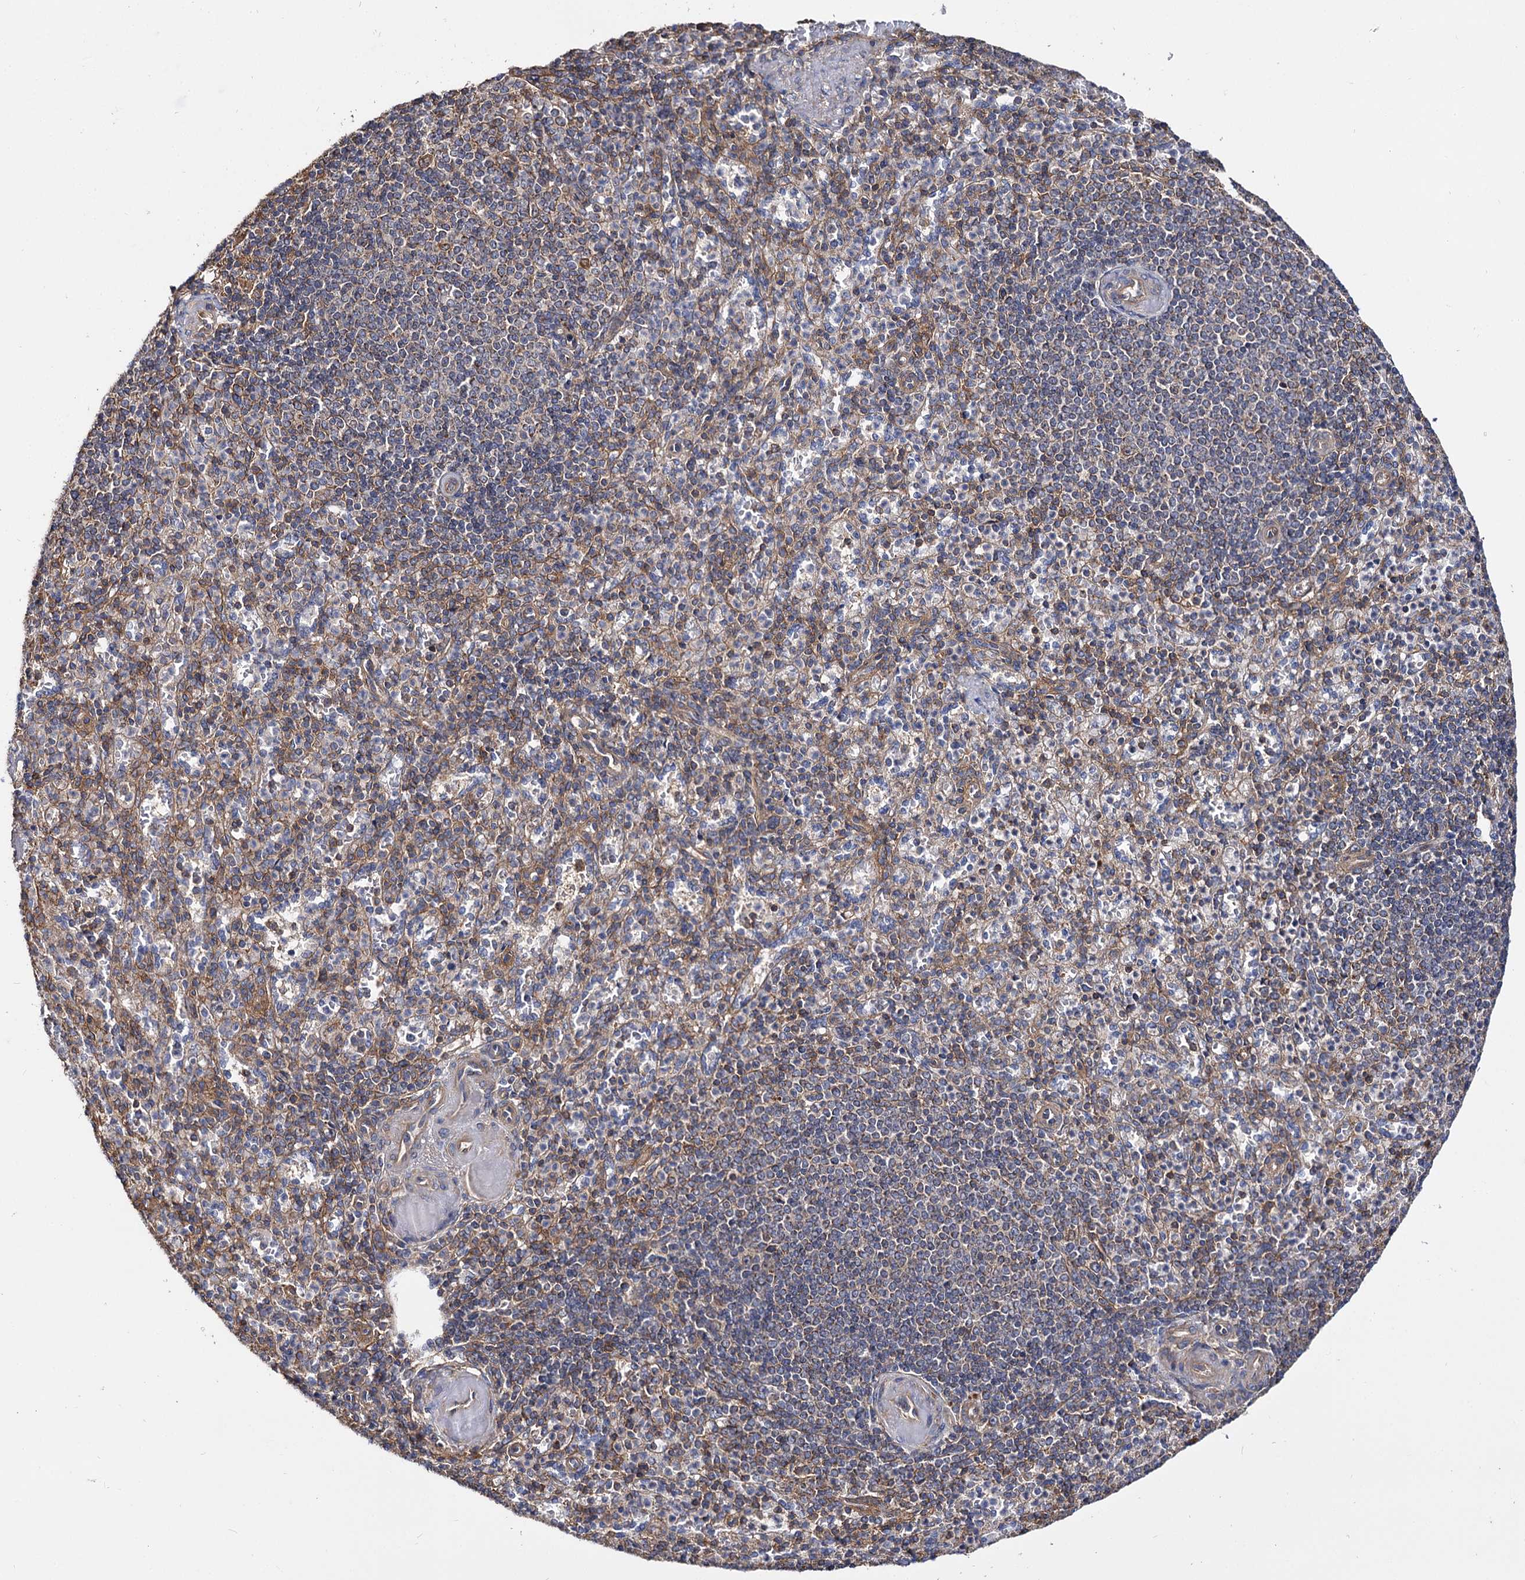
{"staining": {"intensity": "weak", "quantity": "<25%", "location": "cytoplasmic/membranous"}, "tissue": "spleen", "cell_type": "Cells in red pulp", "image_type": "normal", "snomed": [{"axis": "morphology", "description": "Normal tissue, NOS"}, {"axis": "topography", "description": "Spleen"}], "caption": "This is a micrograph of immunohistochemistry staining of normal spleen, which shows no staining in cells in red pulp.", "gene": "IDI1", "patient": {"sex": "female", "age": 74}}